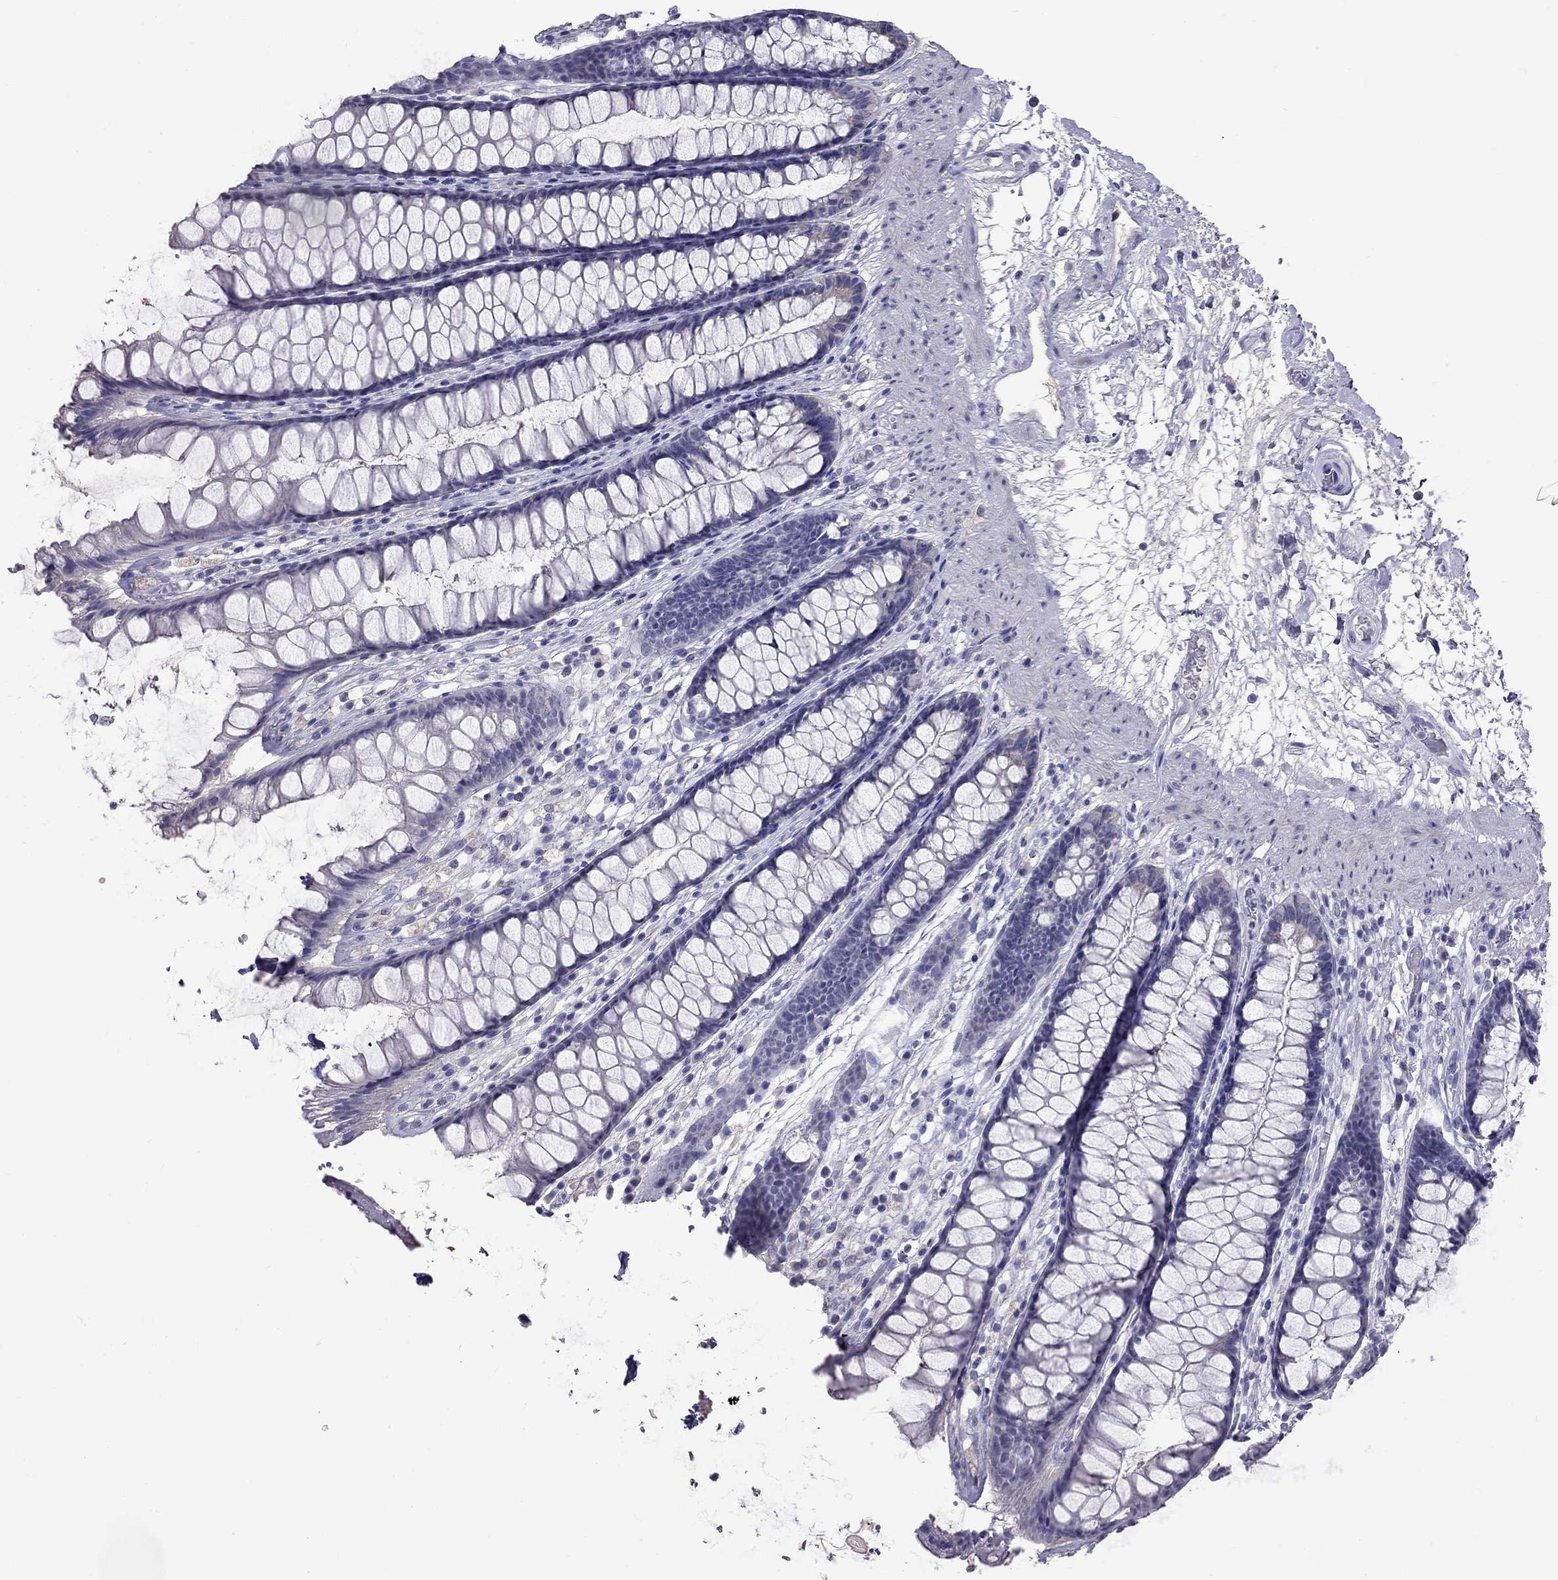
{"staining": {"intensity": "negative", "quantity": "none", "location": "none"}, "tissue": "rectum", "cell_type": "Glandular cells", "image_type": "normal", "snomed": [{"axis": "morphology", "description": "Normal tissue, NOS"}, {"axis": "topography", "description": "Rectum"}], "caption": "IHC of normal human rectum shows no positivity in glandular cells. Brightfield microscopy of IHC stained with DAB (3,3'-diaminobenzidine) (brown) and hematoxylin (blue), captured at high magnification.", "gene": "CFAP91", "patient": {"sex": "male", "age": 72}}